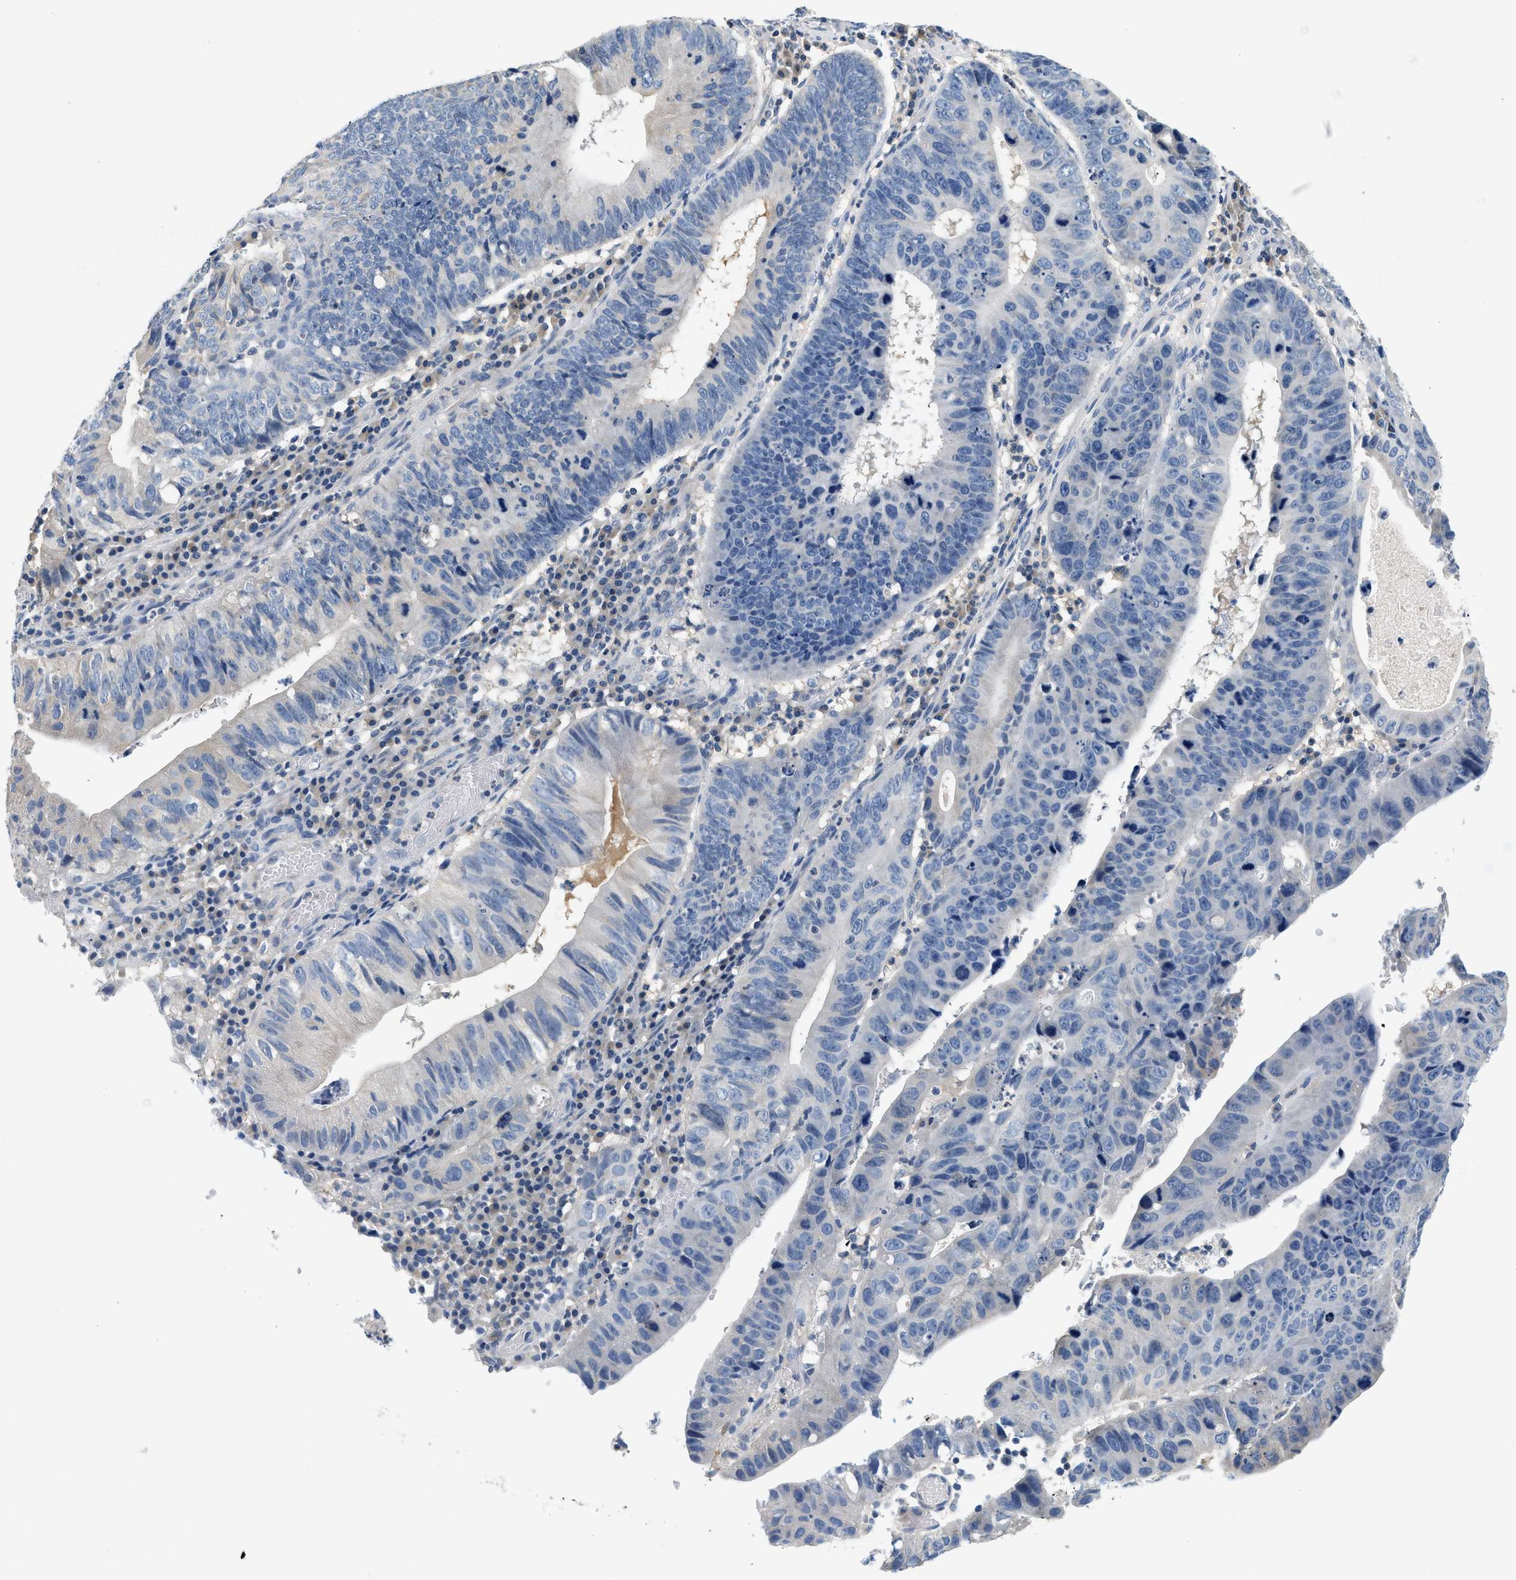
{"staining": {"intensity": "negative", "quantity": "none", "location": "none"}, "tissue": "stomach cancer", "cell_type": "Tumor cells", "image_type": "cancer", "snomed": [{"axis": "morphology", "description": "Adenocarcinoma, NOS"}, {"axis": "topography", "description": "Stomach"}], "caption": "This is a histopathology image of immunohistochemistry (IHC) staining of adenocarcinoma (stomach), which shows no positivity in tumor cells.", "gene": "SLC35E1", "patient": {"sex": "male", "age": 59}}